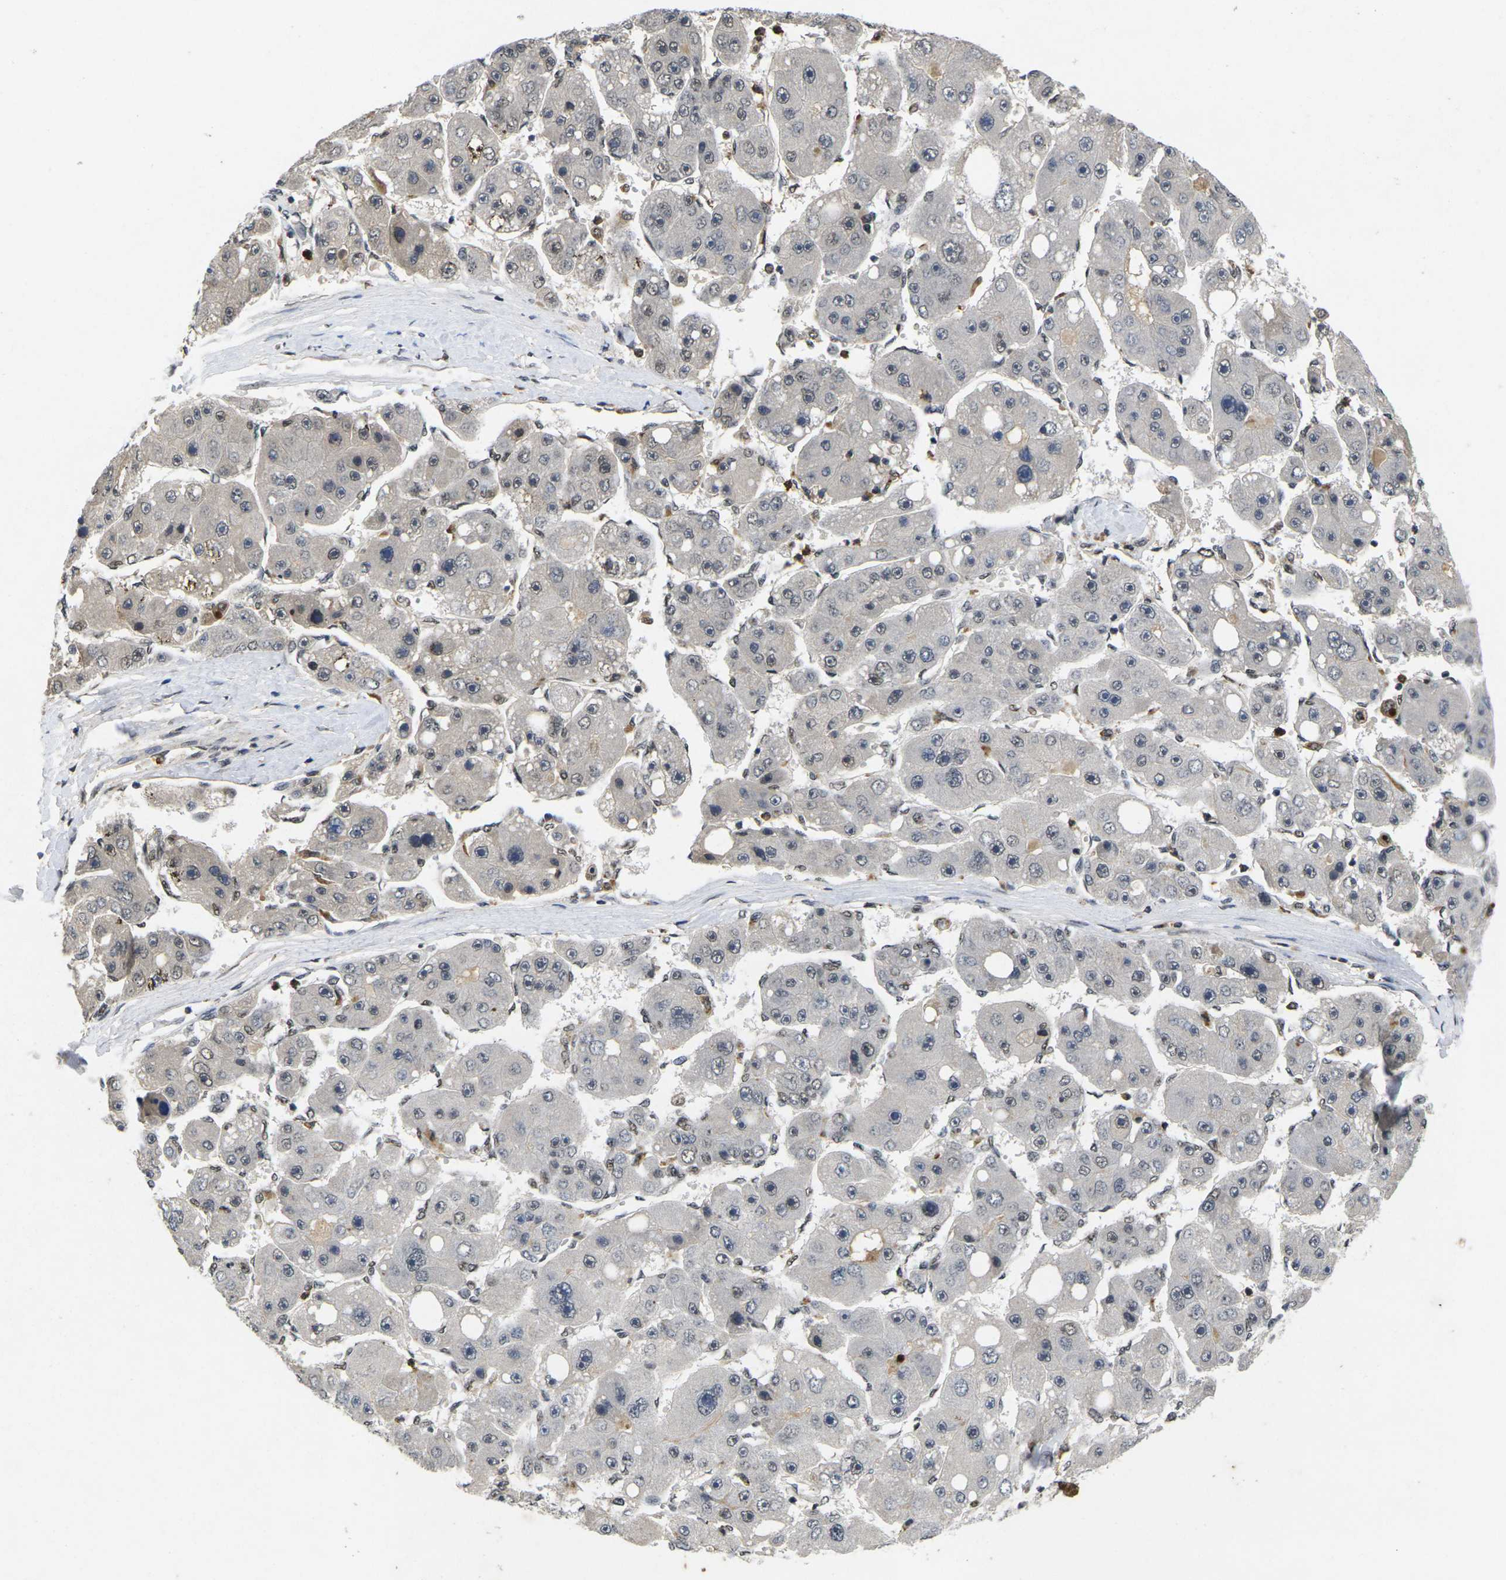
{"staining": {"intensity": "negative", "quantity": "none", "location": "none"}, "tissue": "liver cancer", "cell_type": "Tumor cells", "image_type": "cancer", "snomed": [{"axis": "morphology", "description": "Carcinoma, Hepatocellular, NOS"}, {"axis": "topography", "description": "Liver"}], "caption": "An IHC micrograph of liver cancer is shown. There is no staining in tumor cells of liver cancer.", "gene": "GTF2E1", "patient": {"sex": "female", "age": 61}}